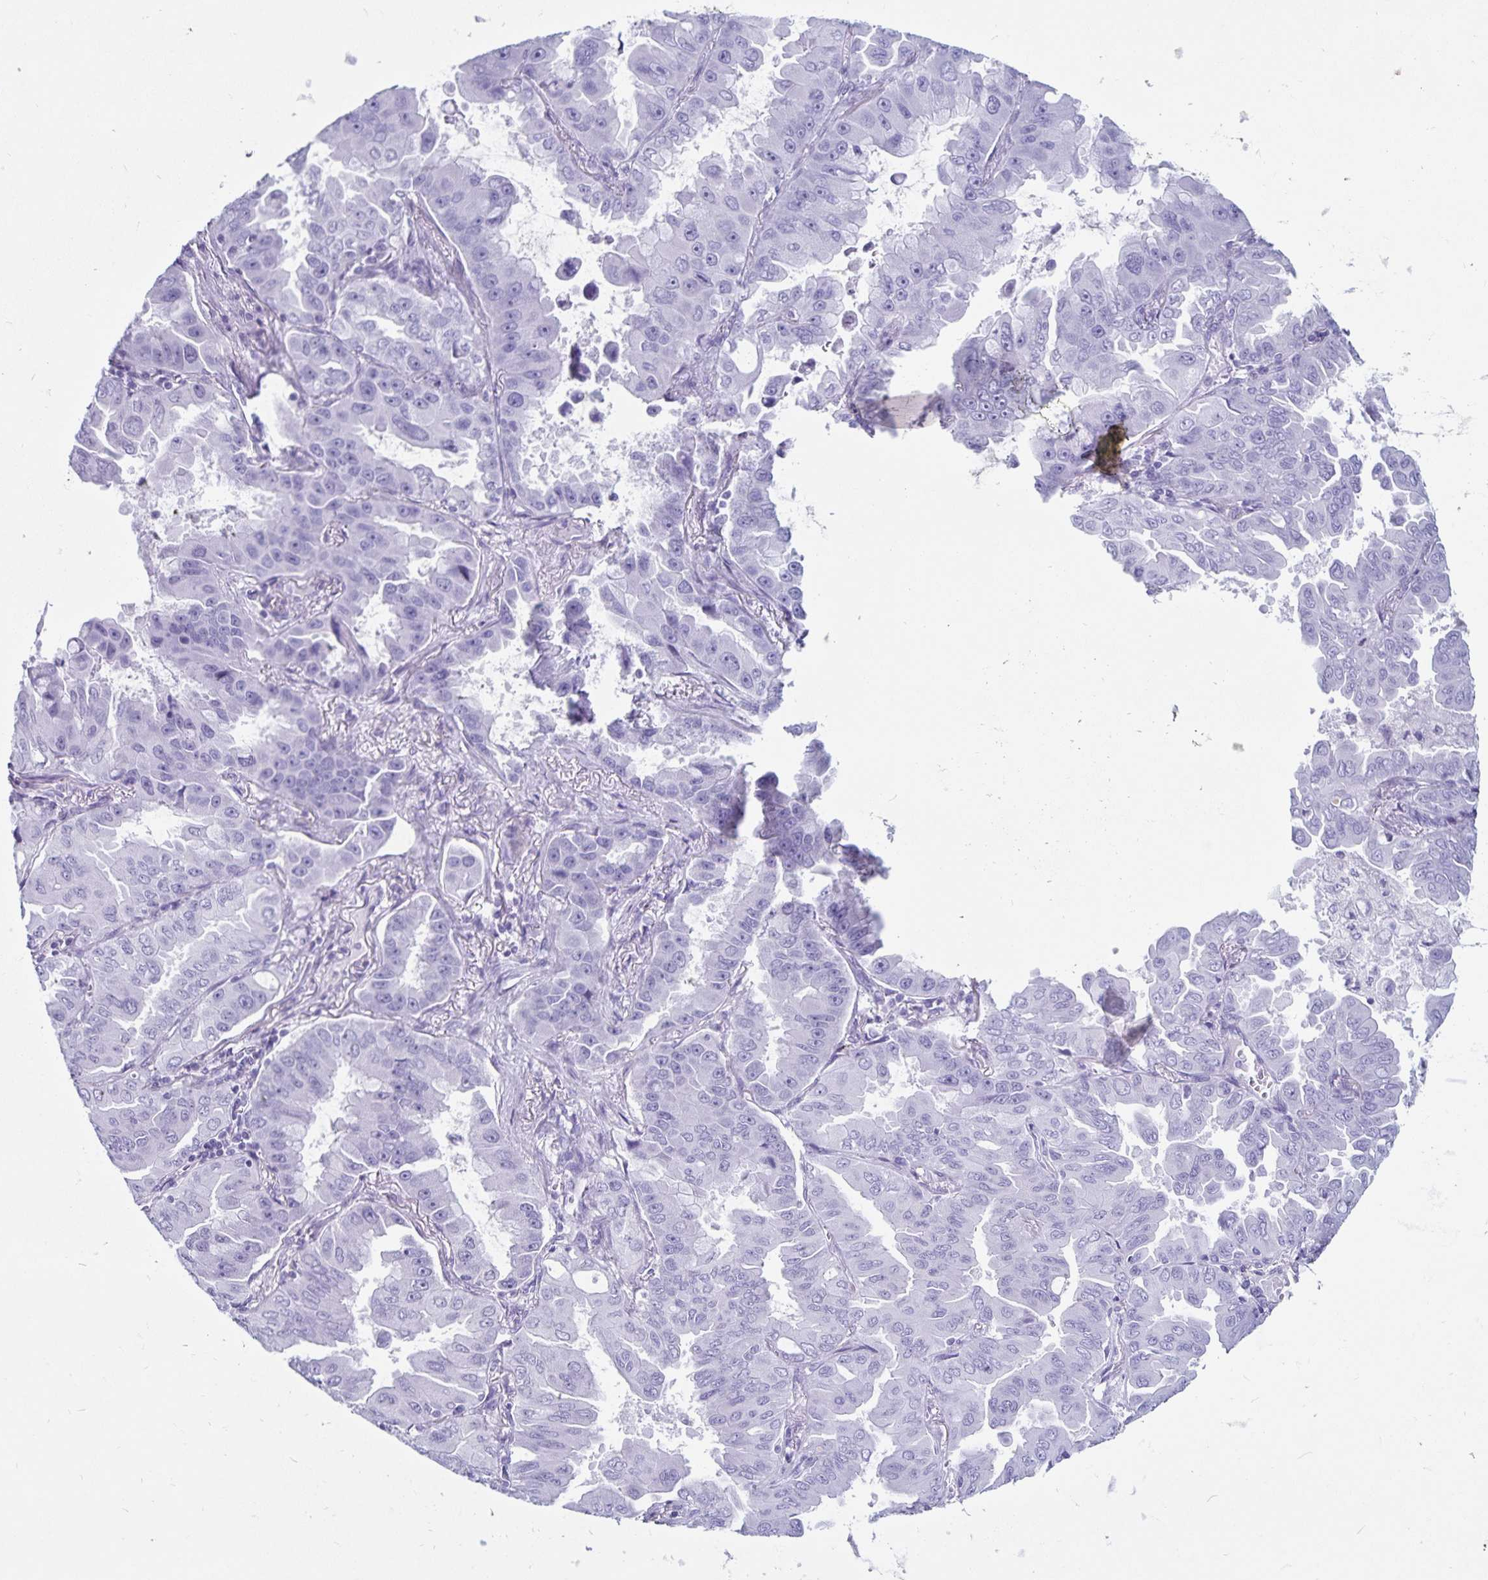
{"staining": {"intensity": "negative", "quantity": "none", "location": "none"}, "tissue": "lung cancer", "cell_type": "Tumor cells", "image_type": "cancer", "snomed": [{"axis": "morphology", "description": "Adenocarcinoma, NOS"}, {"axis": "topography", "description": "Lung"}], "caption": "IHC of lung cancer (adenocarcinoma) shows no positivity in tumor cells. (IHC, brightfield microscopy, high magnification).", "gene": "GPR137", "patient": {"sex": "male", "age": 64}}